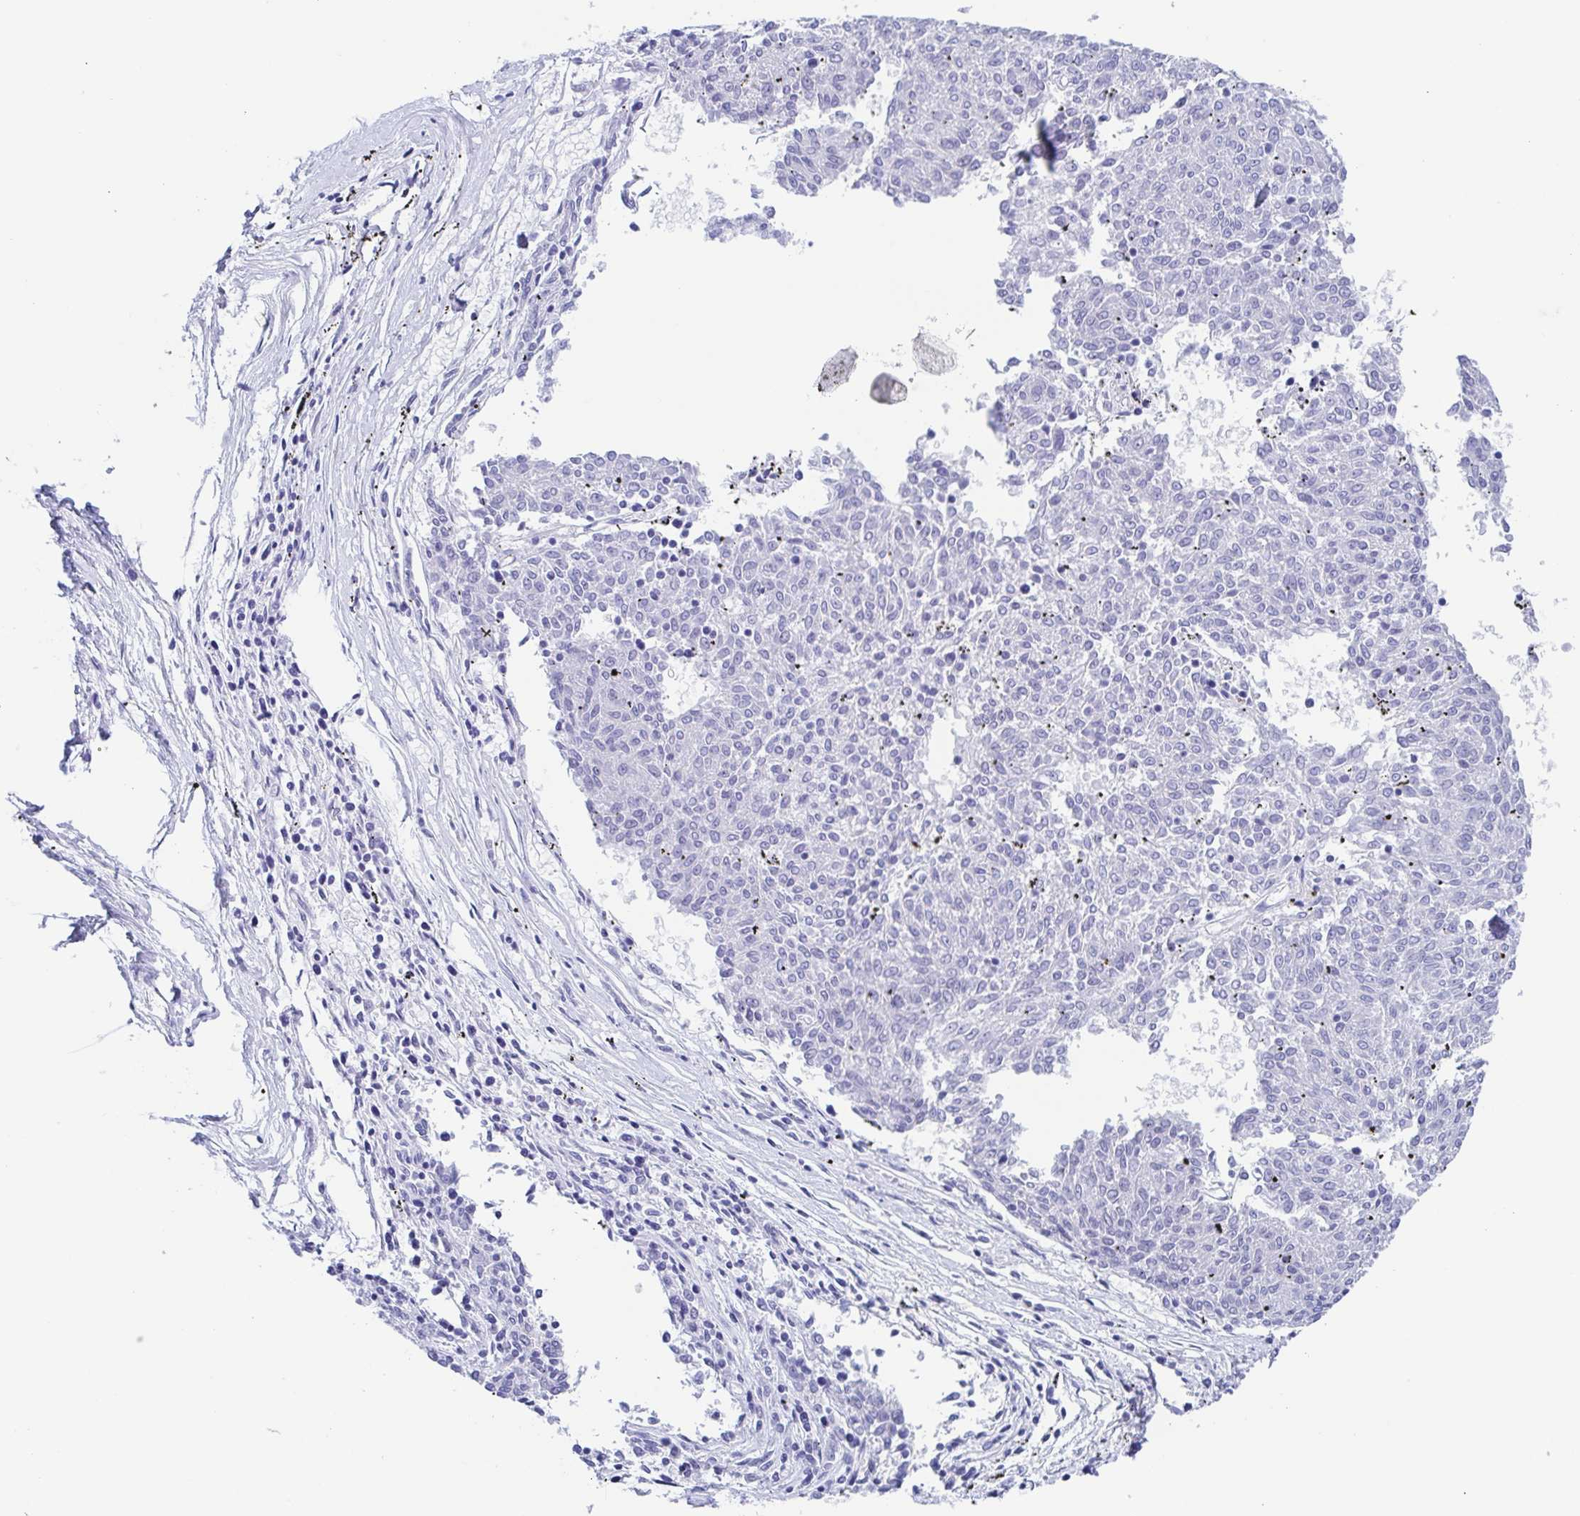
{"staining": {"intensity": "negative", "quantity": "none", "location": "none"}, "tissue": "melanoma", "cell_type": "Tumor cells", "image_type": "cancer", "snomed": [{"axis": "morphology", "description": "Malignant melanoma, NOS"}, {"axis": "topography", "description": "Skin"}], "caption": "Immunohistochemical staining of melanoma exhibits no significant staining in tumor cells.", "gene": "MUCL3", "patient": {"sex": "female", "age": 72}}